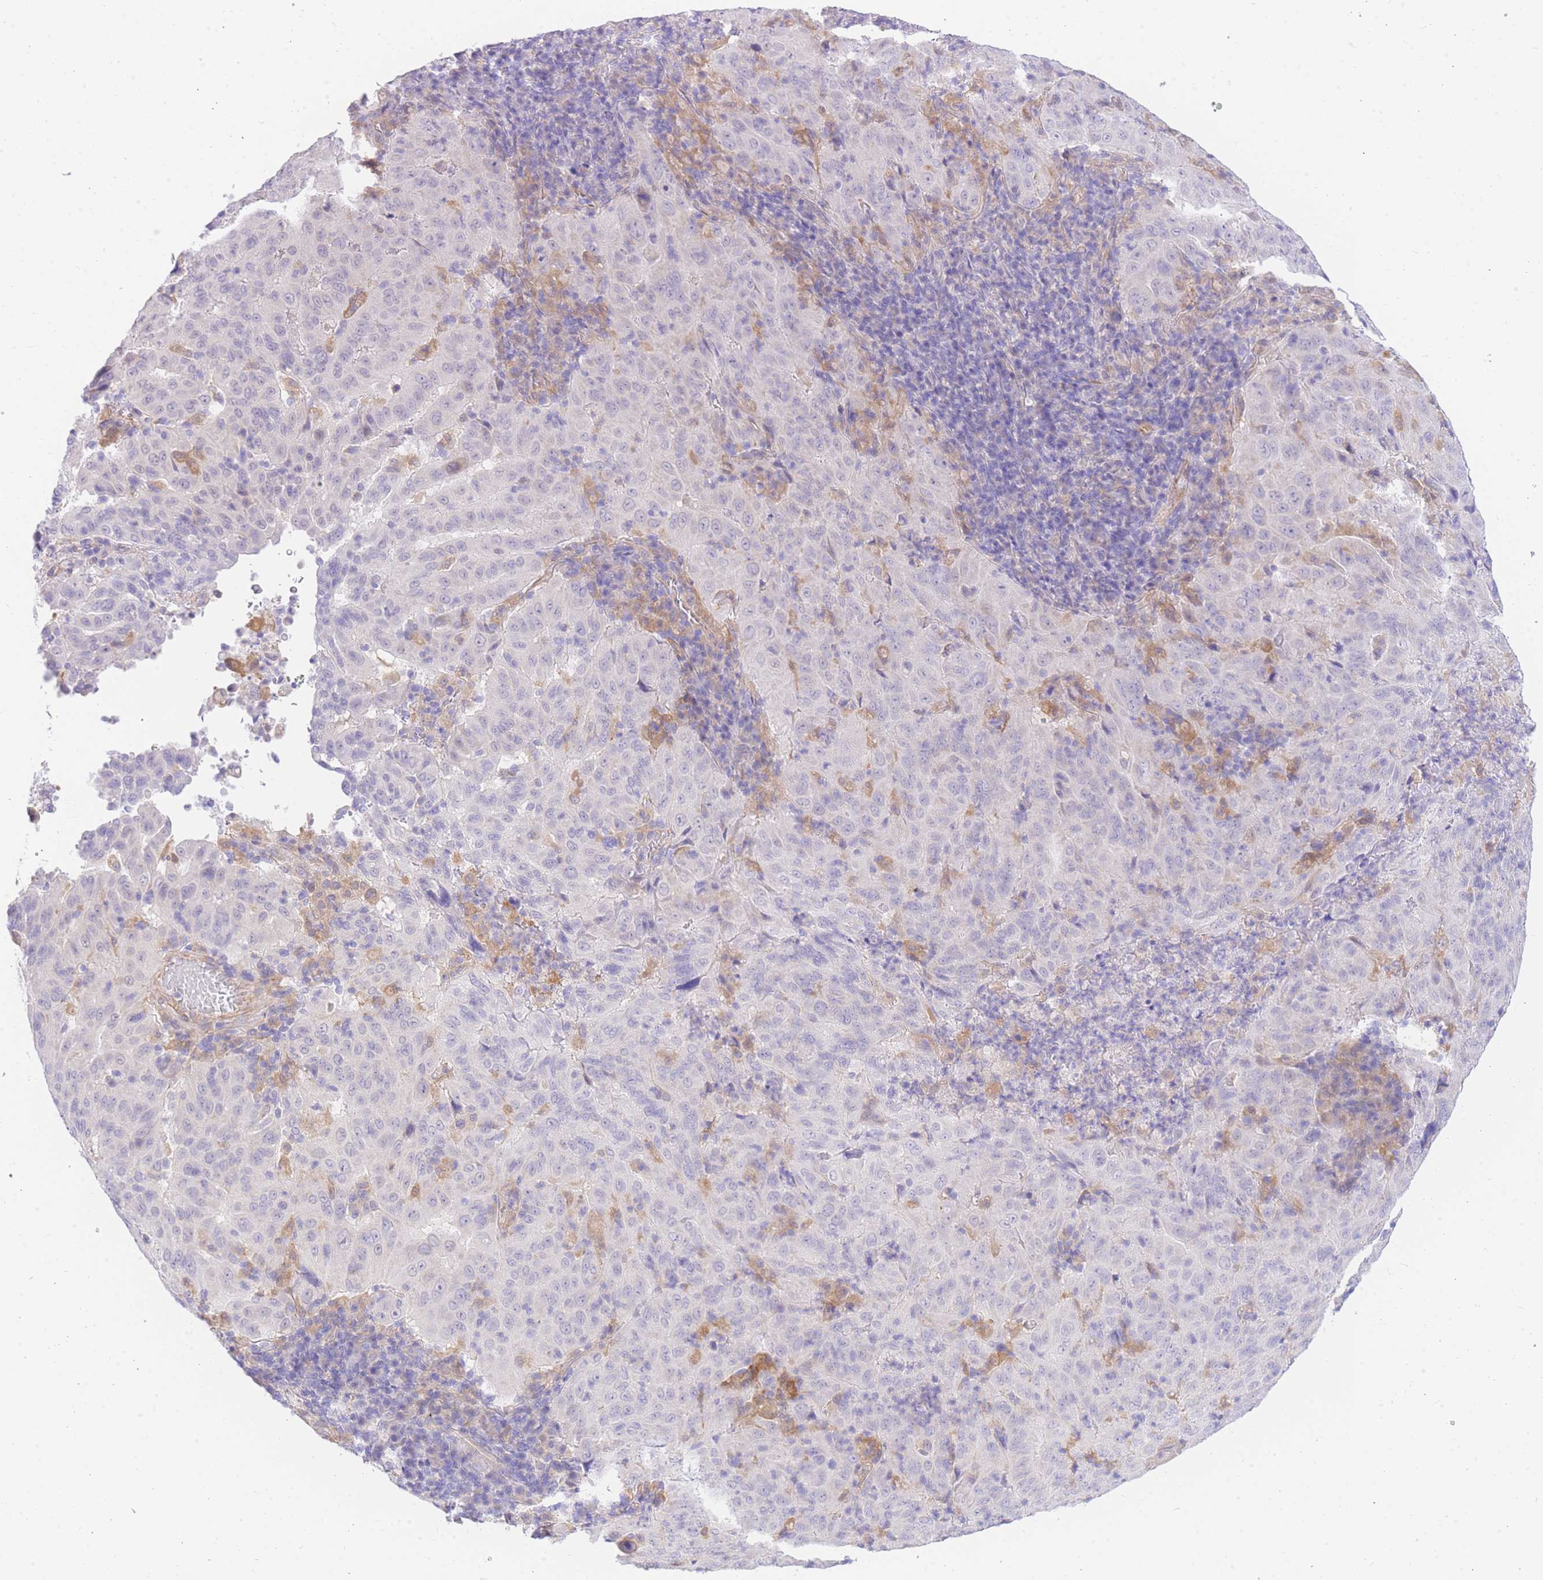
{"staining": {"intensity": "negative", "quantity": "none", "location": "none"}, "tissue": "pancreatic cancer", "cell_type": "Tumor cells", "image_type": "cancer", "snomed": [{"axis": "morphology", "description": "Adenocarcinoma, NOS"}, {"axis": "topography", "description": "Pancreas"}], "caption": "High magnification brightfield microscopy of pancreatic cancer stained with DAB (3,3'-diaminobenzidine) (brown) and counterstained with hematoxylin (blue): tumor cells show no significant staining.", "gene": "SRSF12", "patient": {"sex": "male", "age": 63}}